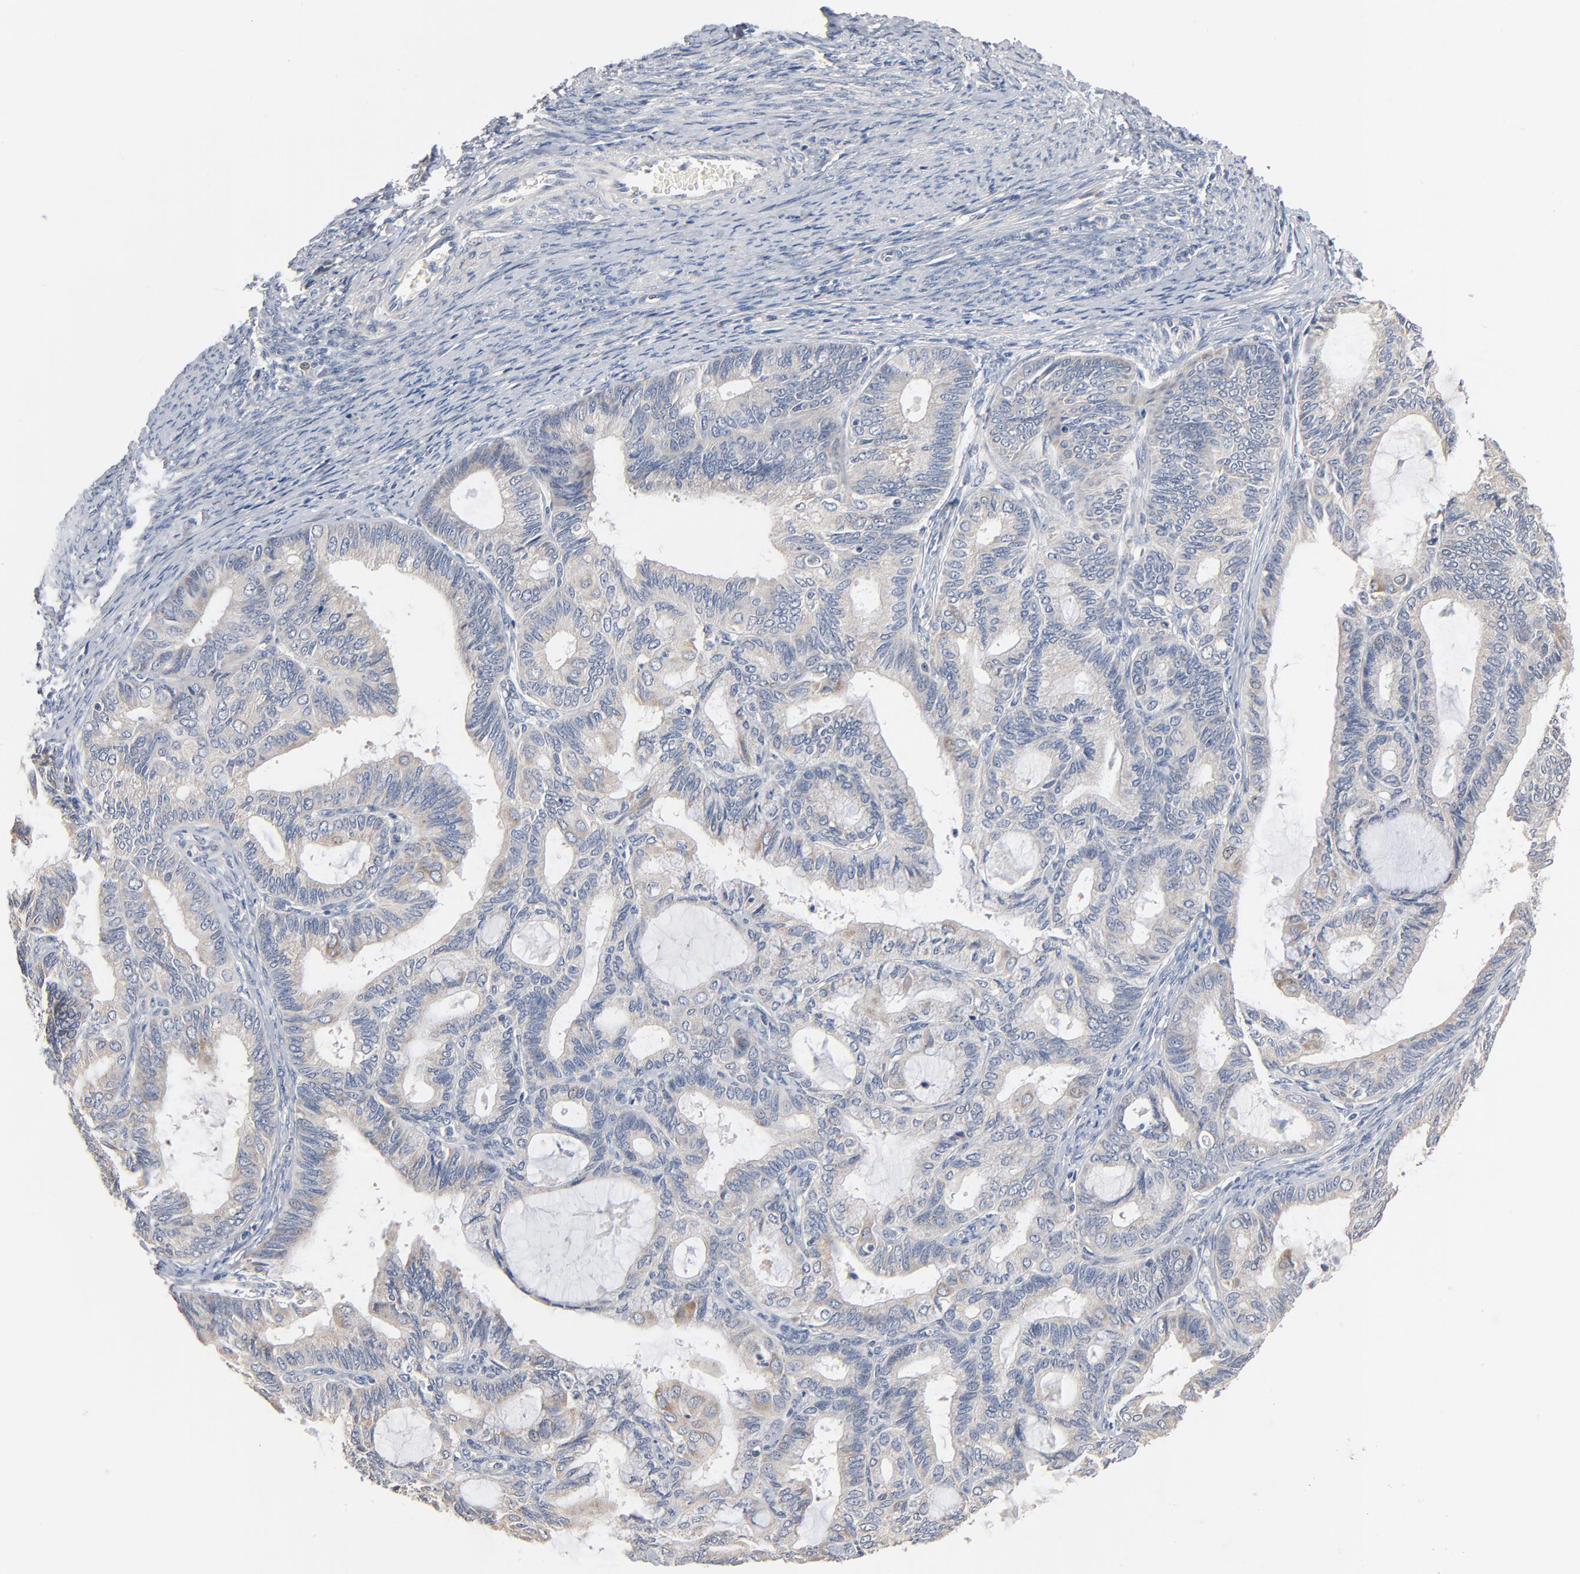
{"staining": {"intensity": "negative", "quantity": "none", "location": "none"}, "tissue": "endometrial cancer", "cell_type": "Tumor cells", "image_type": "cancer", "snomed": [{"axis": "morphology", "description": "Adenocarcinoma, NOS"}, {"axis": "topography", "description": "Endometrium"}], "caption": "The immunohistochemistry micrograph has no significant positivity in tumor cells of adenocarcinoma (endometrial) tissue.", "gene": "ZDHHC8", "patient": {"sex": "female", "age": 63}}